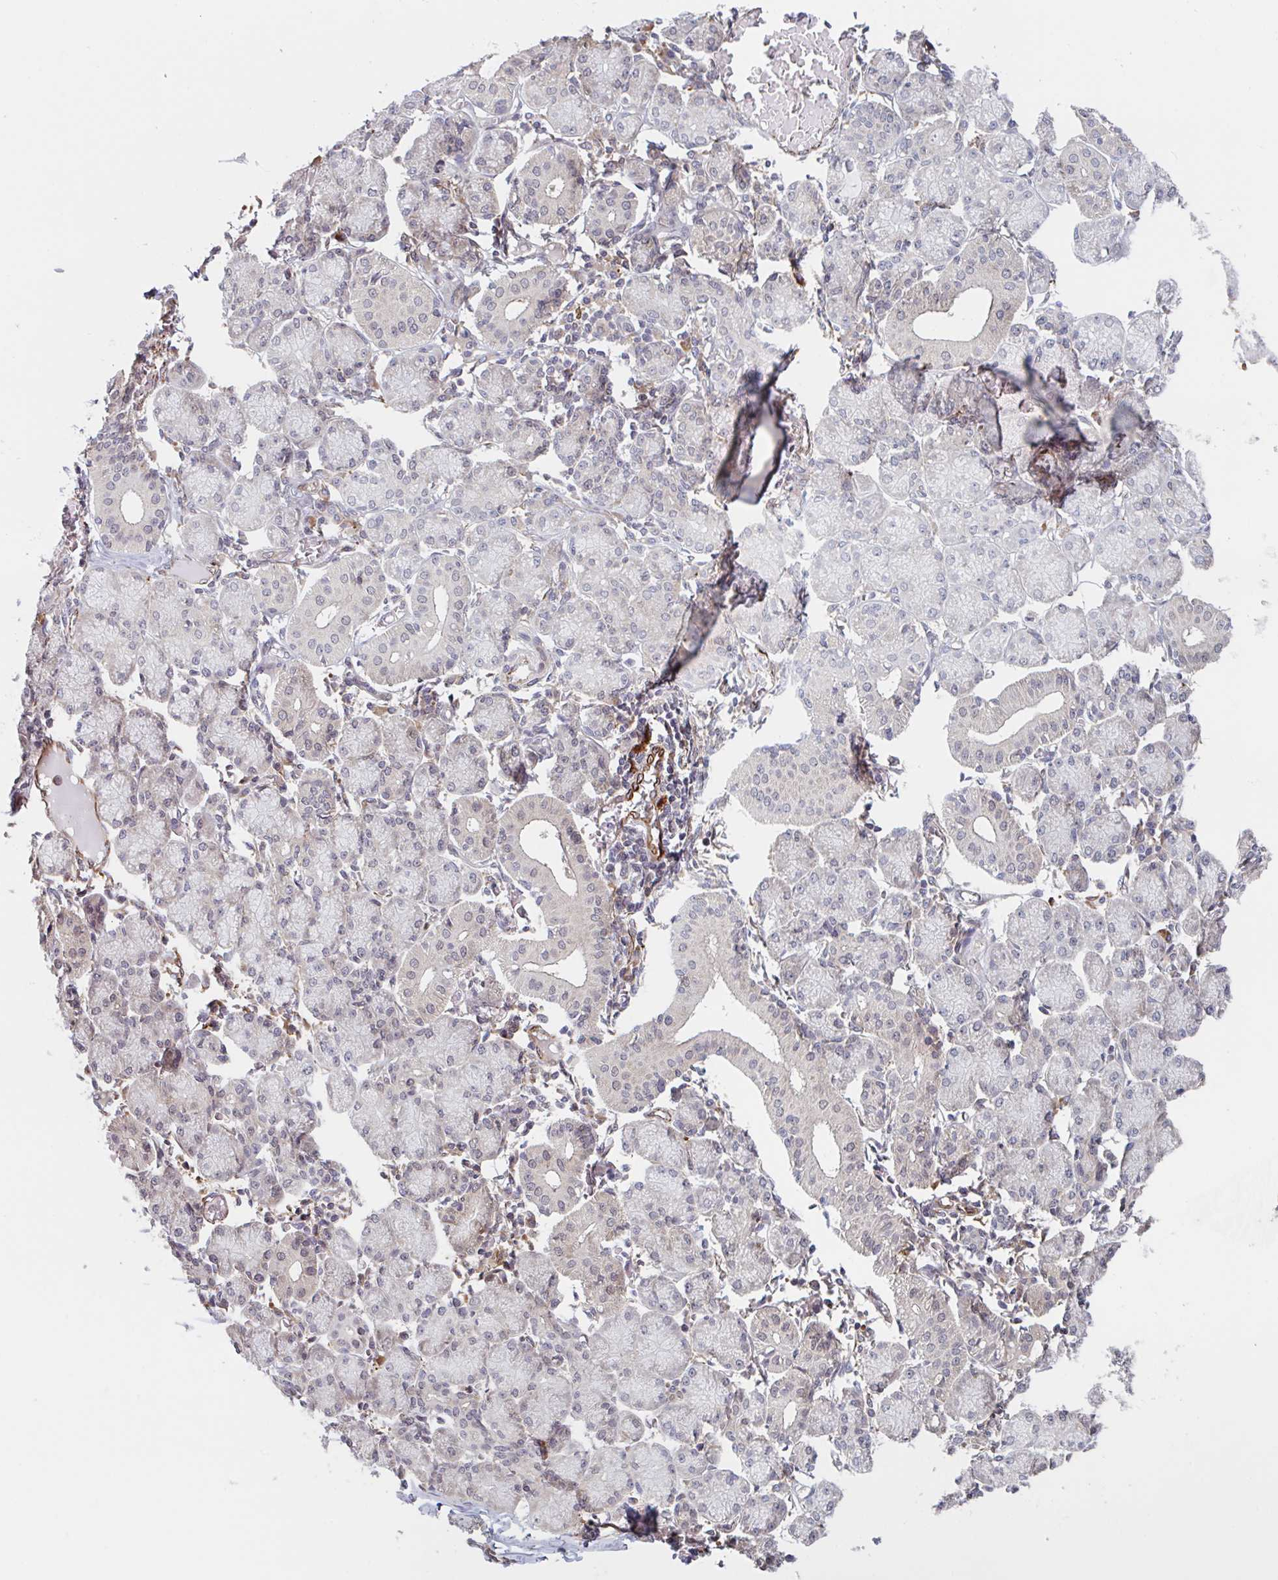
{"staining": {"intensity": "negative", "quantity": "none", "location": "none"}, "tissue": "salivary gland", "cell_type": "Glandular cells", "image_type": "normal", "snomed": [{"axis": "morphology", "description": "Normal tissue, NOS"}, {"axis": "topography", "description": "Salivary gland"}], "caption": "DAB (3,3'-diaminobenzidine) immunohistochemical staining of benign salivary gland displays no significant staining in glandular cells.", "gene": "NUB1", "patient": {"sex": "female", "age": 24}}